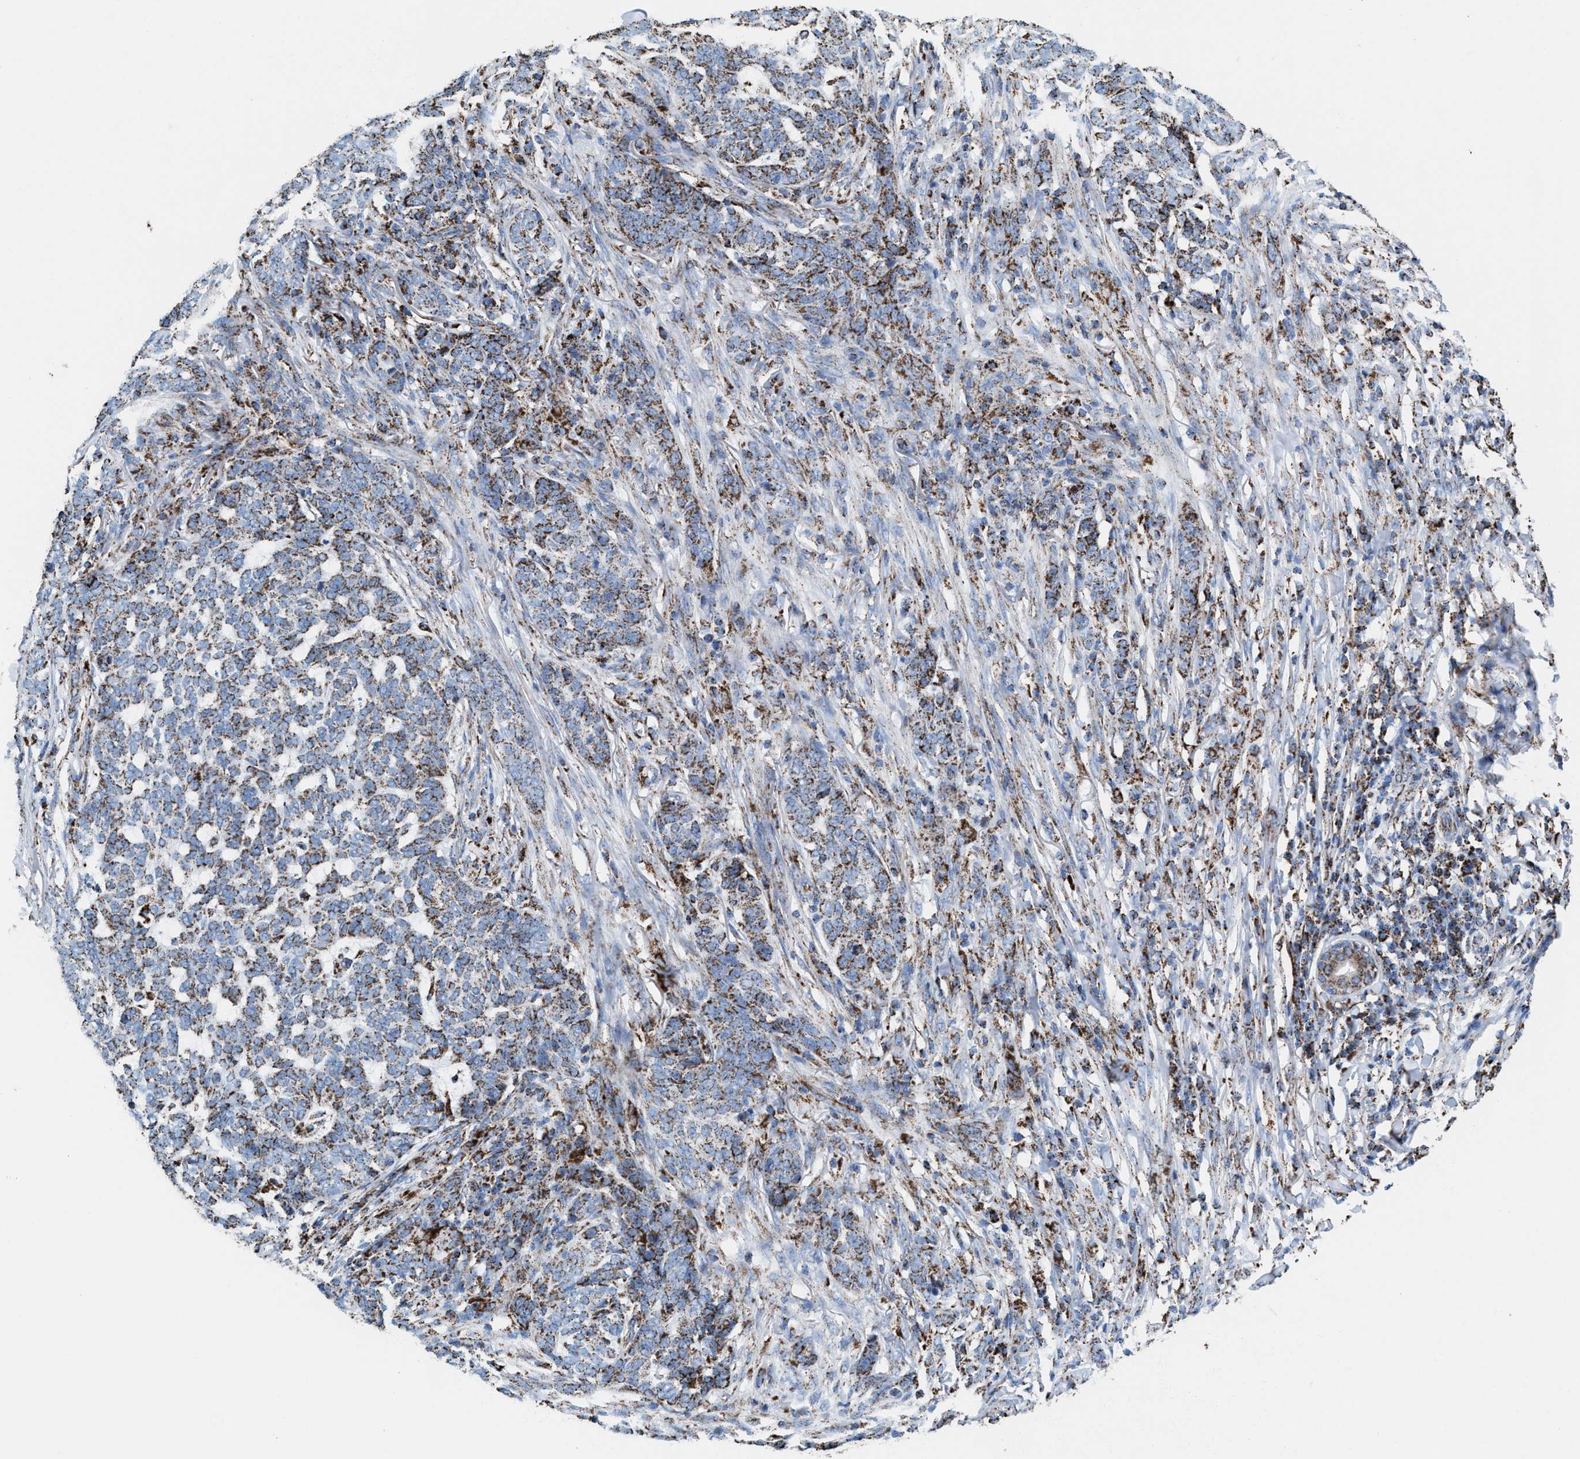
{"staining": {"intensity": "moderate", "quantity": "25%-75%", "location": "cytoplasmic/membranous"}, "tissue": "skin cancer", "cell_type": "Tumor cells", "image_type": "cancer", "snomed": [{"axis": "morphology", "description": "Basal cell carcinoma"}, {"axis": "topography", "description": "Skin"}], "caption": "Brown immunohistochemical staining in skin cancer (basal cell carcinoma) exhibits moderate cytoplasmic/membranous staining in about 25%-75% of tumor cells.", "gene": "ECHS1", "patient": {"sex": "male", "age": 85}}